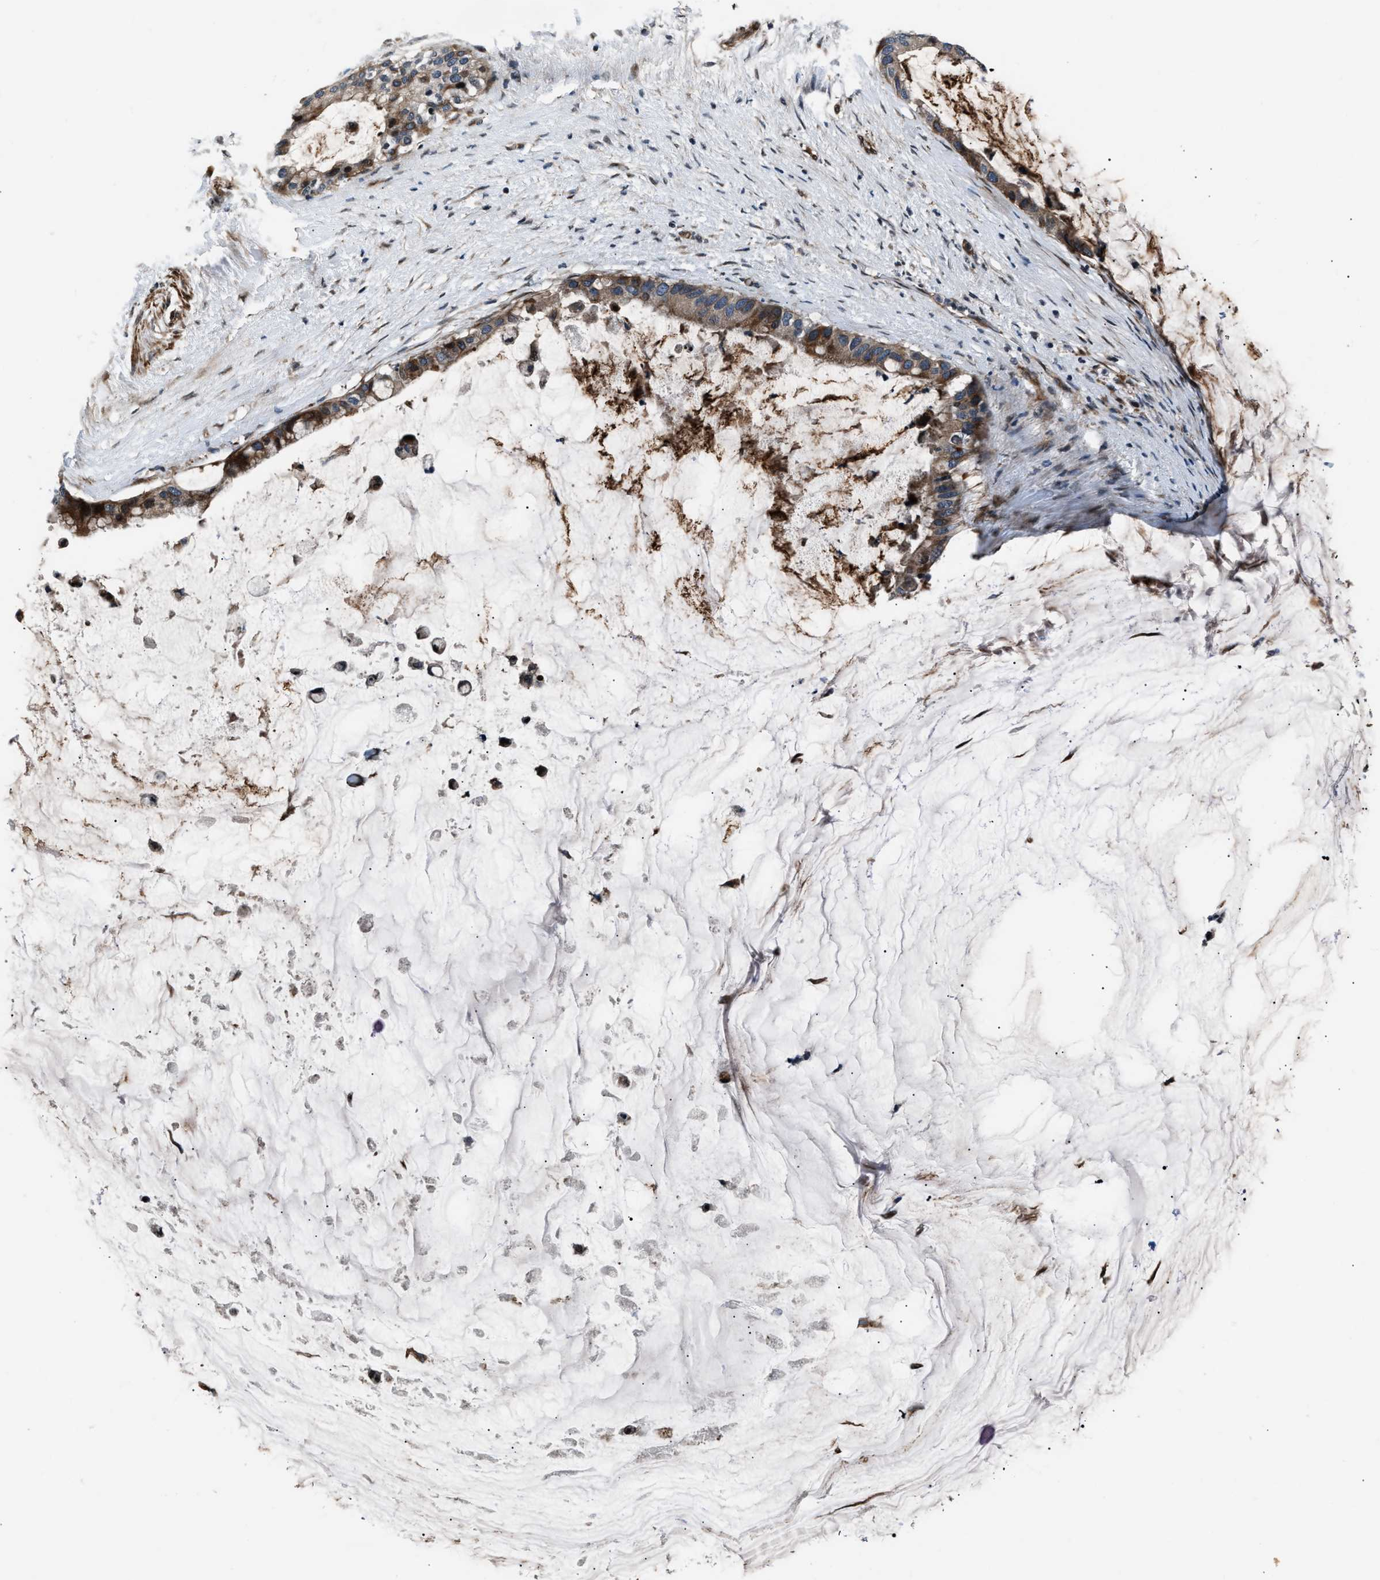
{"staining": {"intensity": "moderate", "quantity": ">75%", "location": "cytoplasmic/membranous"}, "tissue": "pancreatic cancer", "cell_type": "Tumor cells", "image_type": "cancer", "snomed": [{"axis": "morphology", "description": "Adenocarcinoma, NOS"}, {"axis": "topography", "description": "Pancreas"}], "caption": "Immunohistochemistry image of neoplastic tissue: pancreatic cancer stained using IHC reveals medium levels of moderate protein expression localized specifically in the cytoplasmic/membranous of tumor cells, appearing as a cytoplasmic/membranous brown color.", "gene": "DYNC2I1", "patient": {"sex": "male", "age": 41}}